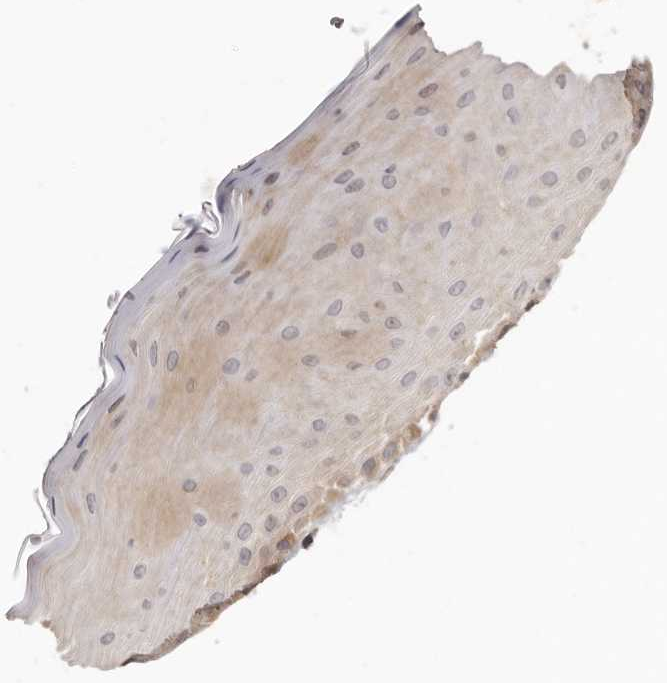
{"staining": {"intensity": "moderate", "quantity": ">75%", "location": "cytoplasmic/membranous"}, "tissue": "oral mucosa", "cell_type": "Squamous epithelial cells", "image_type": "normal", "snomed": [{"axis": "morphology", "description": "Normal tissue, NOS"}, {"axis": "topography", "description": "Oral tissue"}], "caption": "Immunohistochemical staining of benign human oral mucosa exhibits moderate cytoplasmic/membranous protein expression in about >75% of squamous epithelial cells.", "gene": "INAVA", "patient": {"sex": "male", "age": 13}}